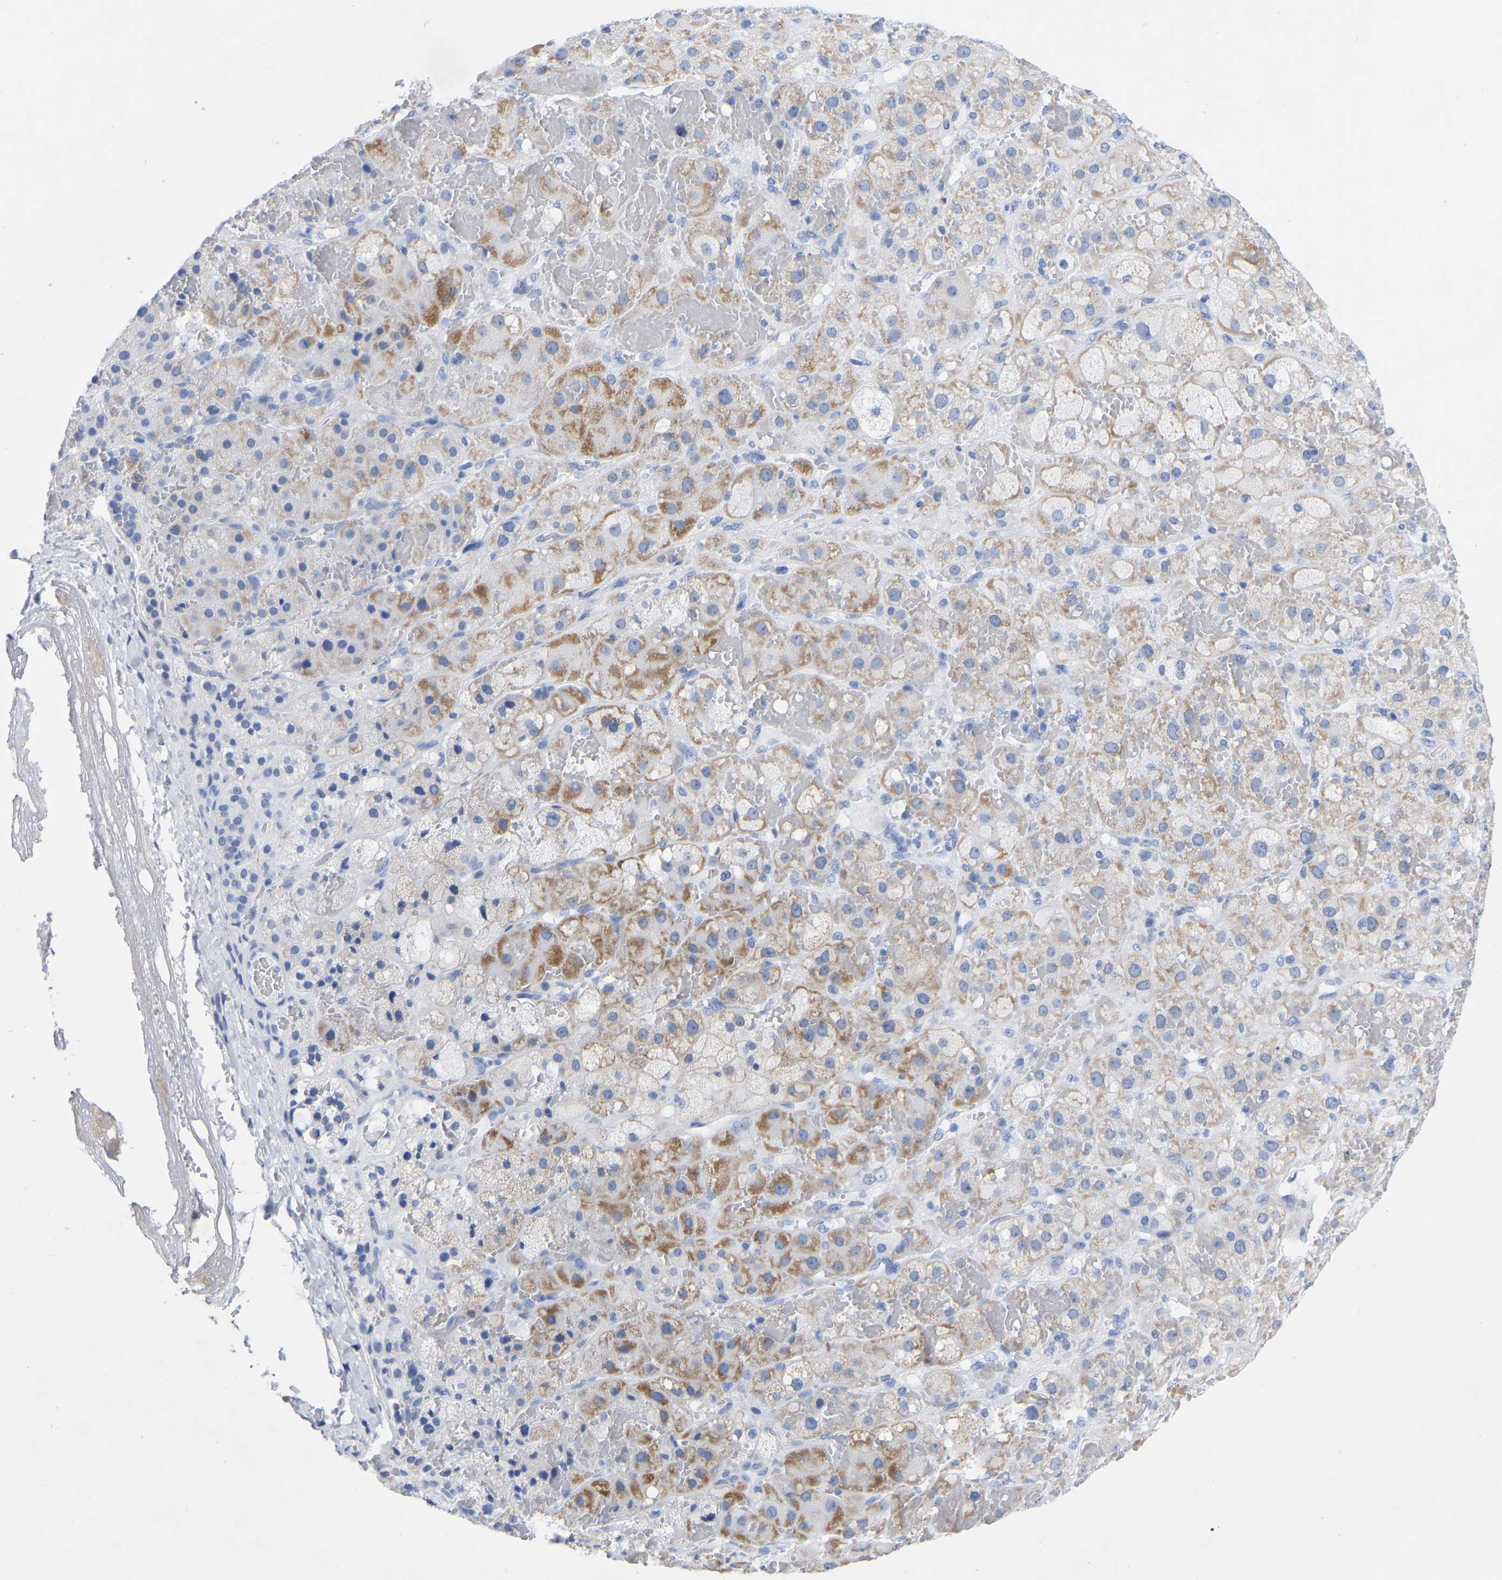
{"staining": {"intensity": "moderate", "quantity": "<25%", "location": "cytoplasmic/membranous"}, "tissue": "adrenal gland", "cell_type": "Glandular cells", "image_type": "normal", "snomed": [{"axis": "morphology", "description": "Normal tissue, NOS"}, {"axis": "topography", "description": "Adrenal gland"}], "caption": "The image demonstrates immunohistochemical staining of unremarkable adrenal gland. There is moderate cytoplasmic/membranous positivity is seen in approximately <25% of glandular cells. Using DAB (3,3'-diaminobenzidine) (brown) and hematoxylin (blue) stains, captured at high magnification using brightfield microscopy.", "gene": "ZNF629", "patient": {"sex": "female", "age": 47}}